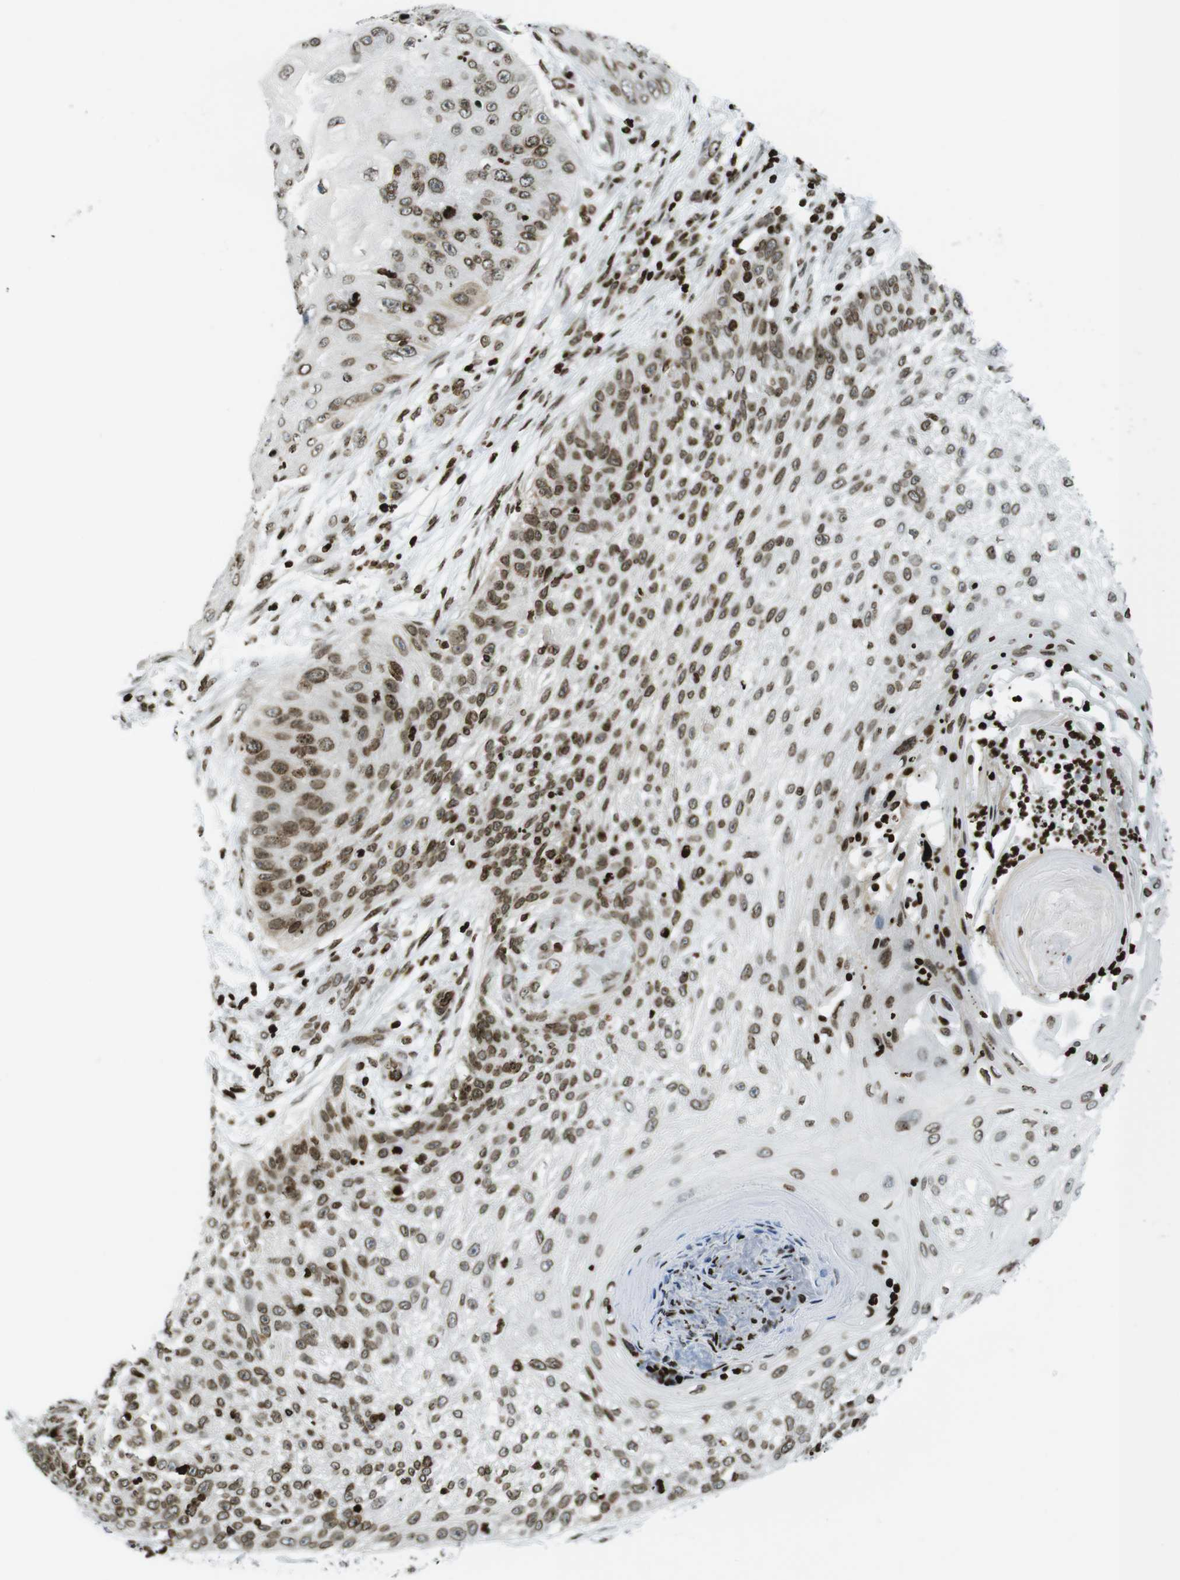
{"staining": {"intensity": "moderate", "quantity": ">75%", "location": "nuclear"}, "tissue": "skin cancer", "cell_type": "Tumor cells", "image_type": "cancer", "snomed": [{"axis": "morphology", "description": "Squamous cell carcinoma, NOS"}, {"axis": "topography", "description": "Skin"}], "caption": "Immunohistochemical staining of human squamous cell carcinoma (skin) displays moderate nuclear protein staining in about >75% of tumor cells.", "gene": "H2AC8", "patient": {"sex": "female", "age": 80}}